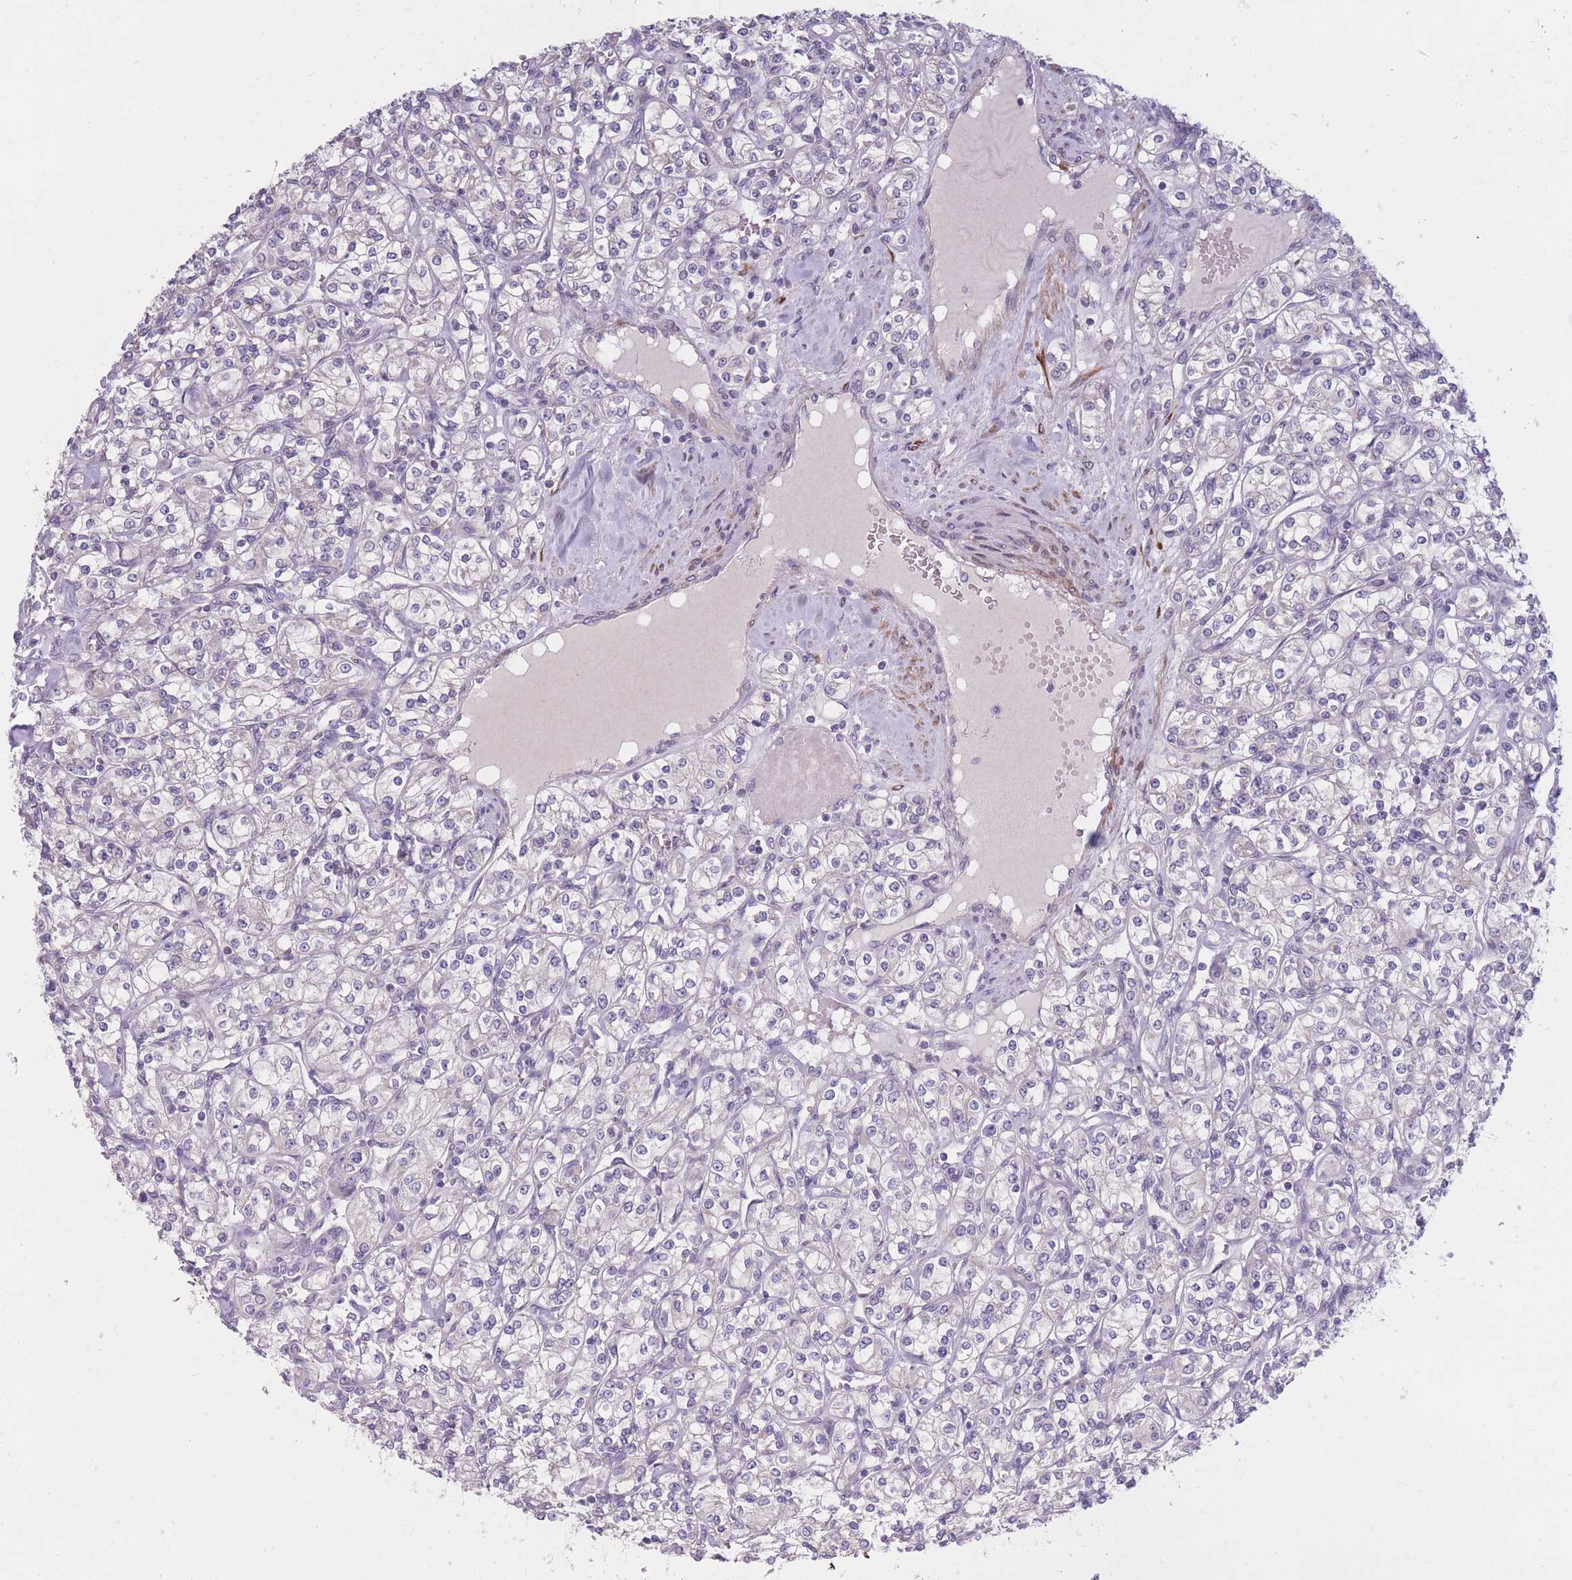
{"staining": {"intensity": "negative", "quantity": "none", "location": "none"}, "tissue": "renal cancer", "cell_type": "Tumor cells", "image_type": "cancer", "snomed": [{"axis": "morphology", "description": "Adenocarcinoma, NOS"}, {"axis": "topography", "description": "Kidney"}], "caption": "Histopathology image shows no significant protein staining in tumor cells of renal cancer (adenocarcinoma).", "gene": "CCNQ", "patient": {"sex": "male", "age": 77}}